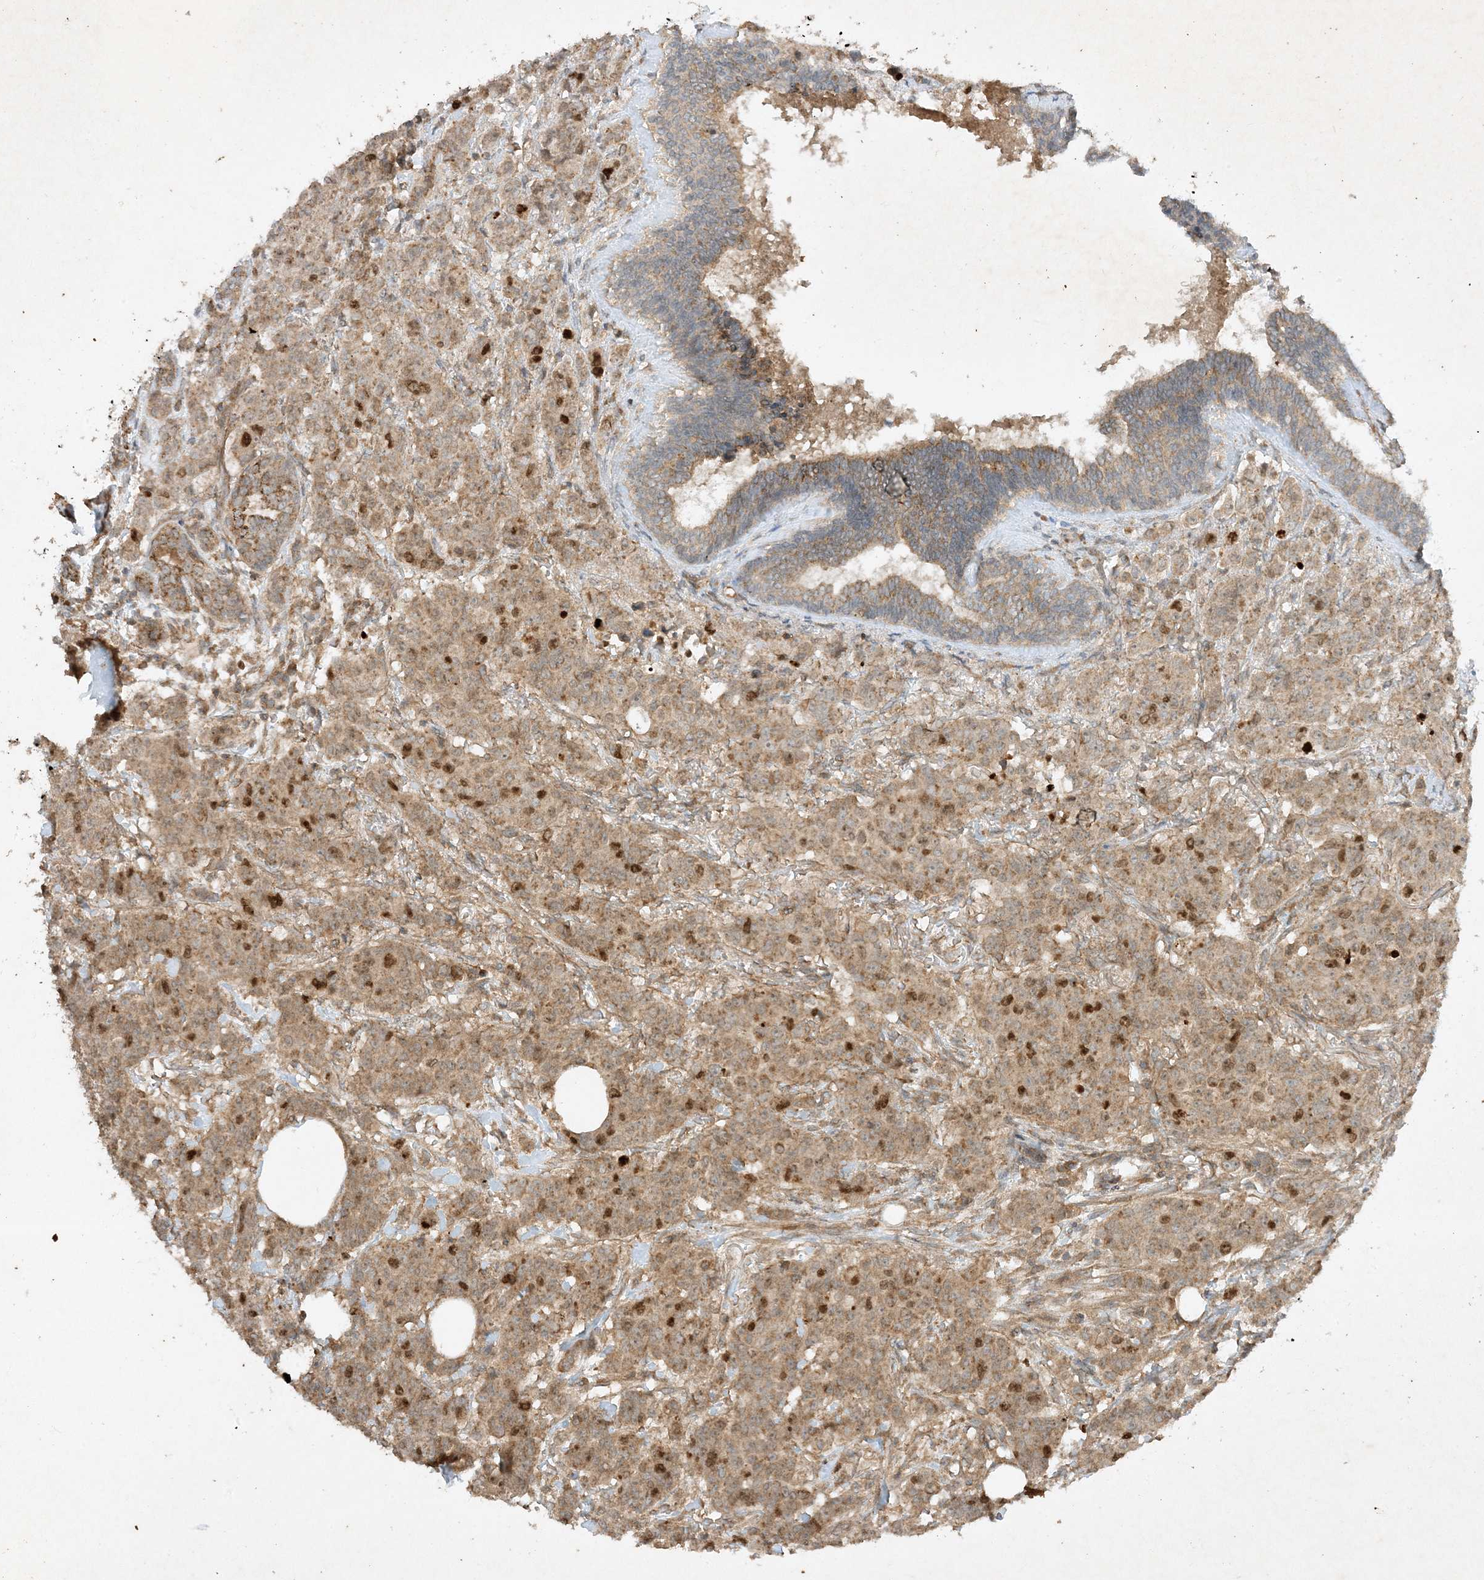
{"staining": {"intensity": "moderate", "quantity": ">75%", "location": "cytoplasmic/membranous"}, "tissue": "breast cancer", "cell_type": "Tumor cells", "image_type": "cancer", "snomed": [{"axis": "morphology", "description": "Duct carcinoma"}, {"axis": "topography", "description": "Breast"}], "caption": "The micrograph demonstrates staining of breast cancer, revealing moderate cytoplasmic/membranous protein positivity (brown color) within tumor cells.", "gene": "XRN1", "patient": {"sex": "female", "age": 40}}